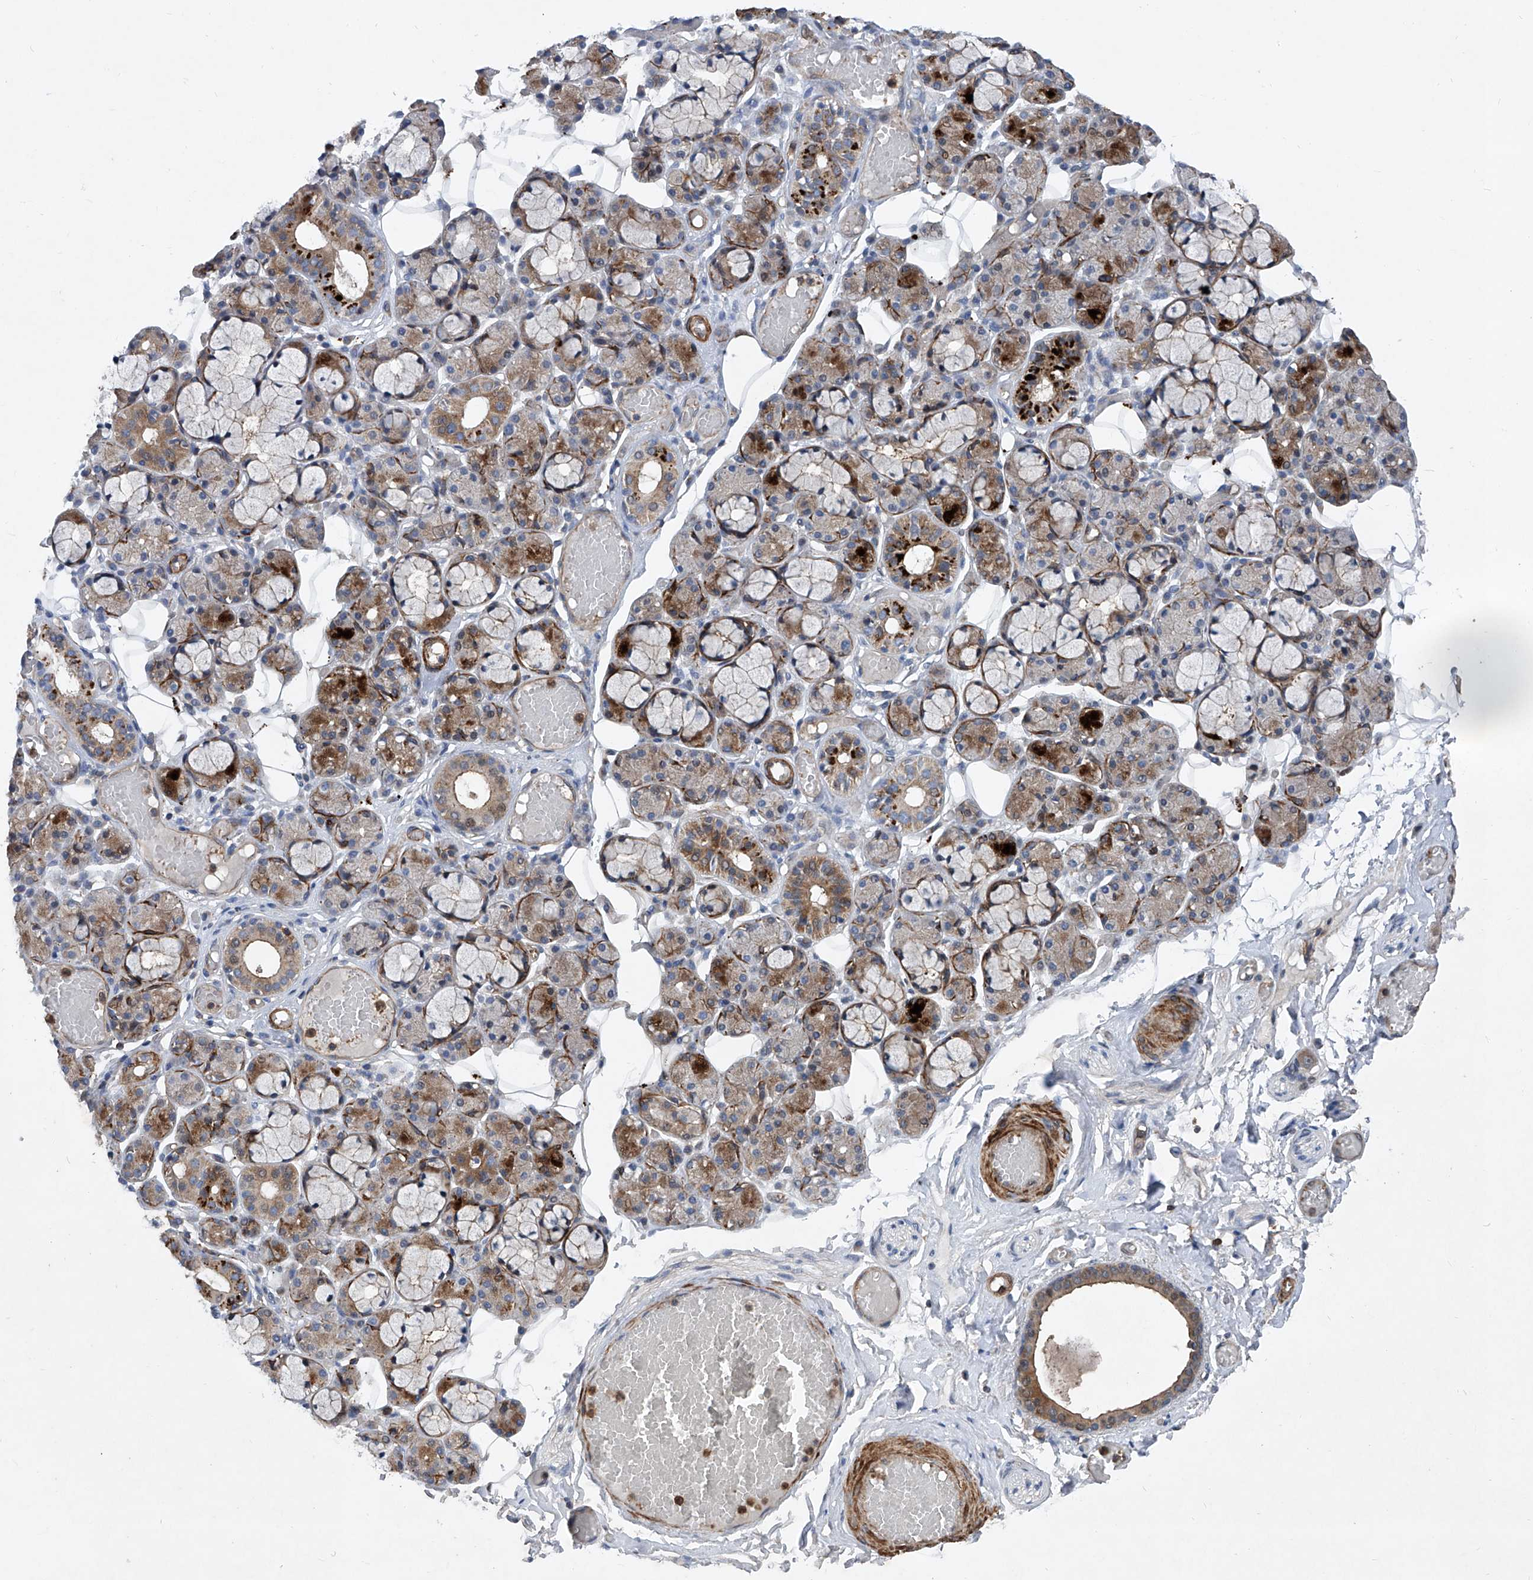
{"staining": {"intensity": "strong", "quantity": "<25%", "location": "cytoplasmic/membranous"}, "tissue": "salivary gland", "cell_type": "Glandular cells", "image_type": "normal", "snomed": [{"axis": "morphology", "description": "Normal tissue, NOS"}, {"axis": "topography", "description": "Salivary gland"}], "caption": "Immunohistochemistry (IHC) of benign salivary gland displays medium levels of strong cytoplasmic/membranous positivity in approximately <25% of glandular cells.", "gene": "NT5C3A", "patient": {"sex": "male", "age": 63}}